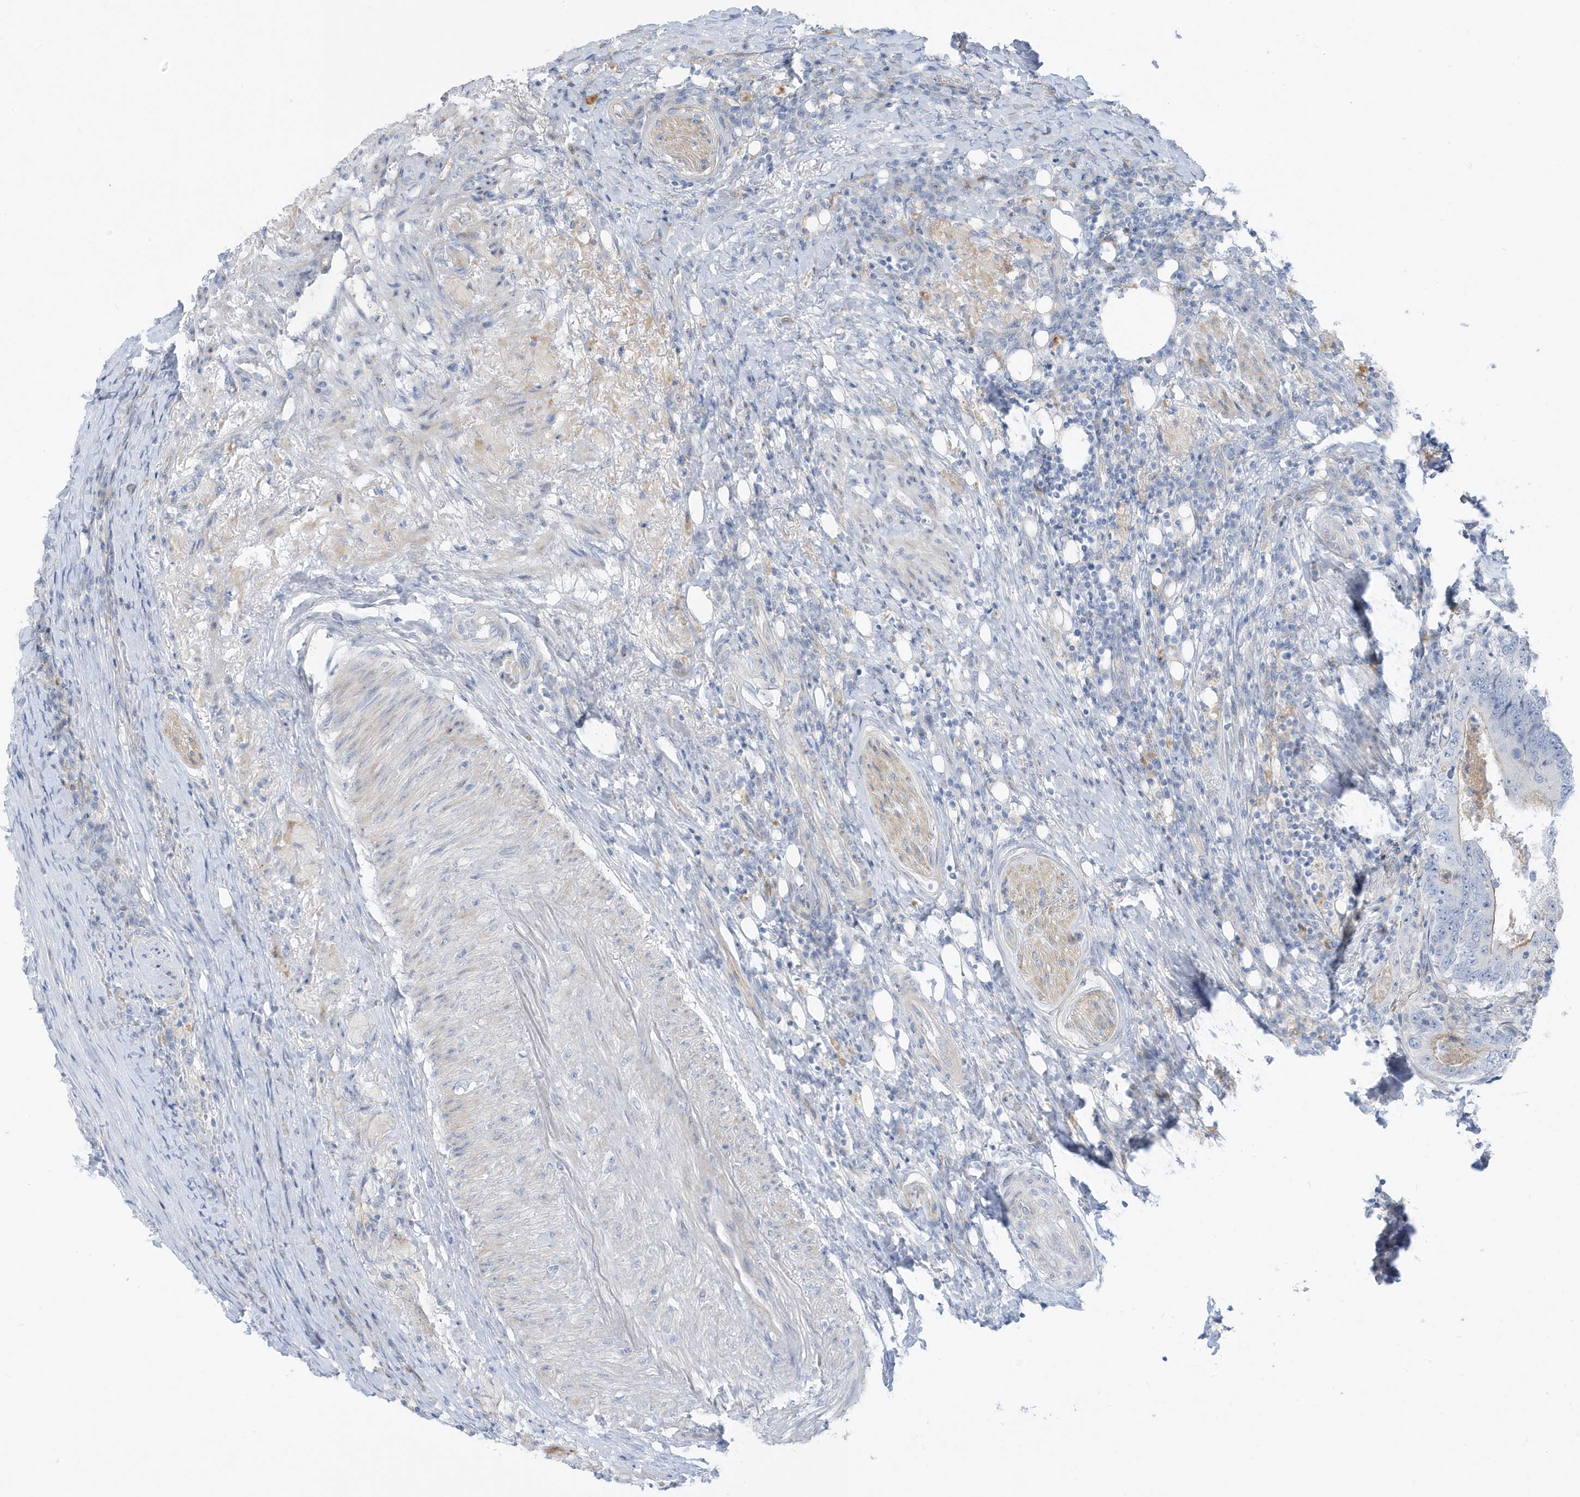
{"staining": {"intensity": "negative", "quantity": "none", "location": "none"}, "tissue": "colorectal cancer", "cell_type": "Tumor cells", "image_type": "cancer", "snomed": [{"axis": "morphology", "description": "Adenocarcinoma, NOS"}, {"axis": "topography", "description": "Colon"}], "caption": "Micrograph shows no protein expression in tumor cells of colorectal adenocarcinoma tissue.", "gene": "ATP13A5", "patient": {"sex": "male", "age": 83}}